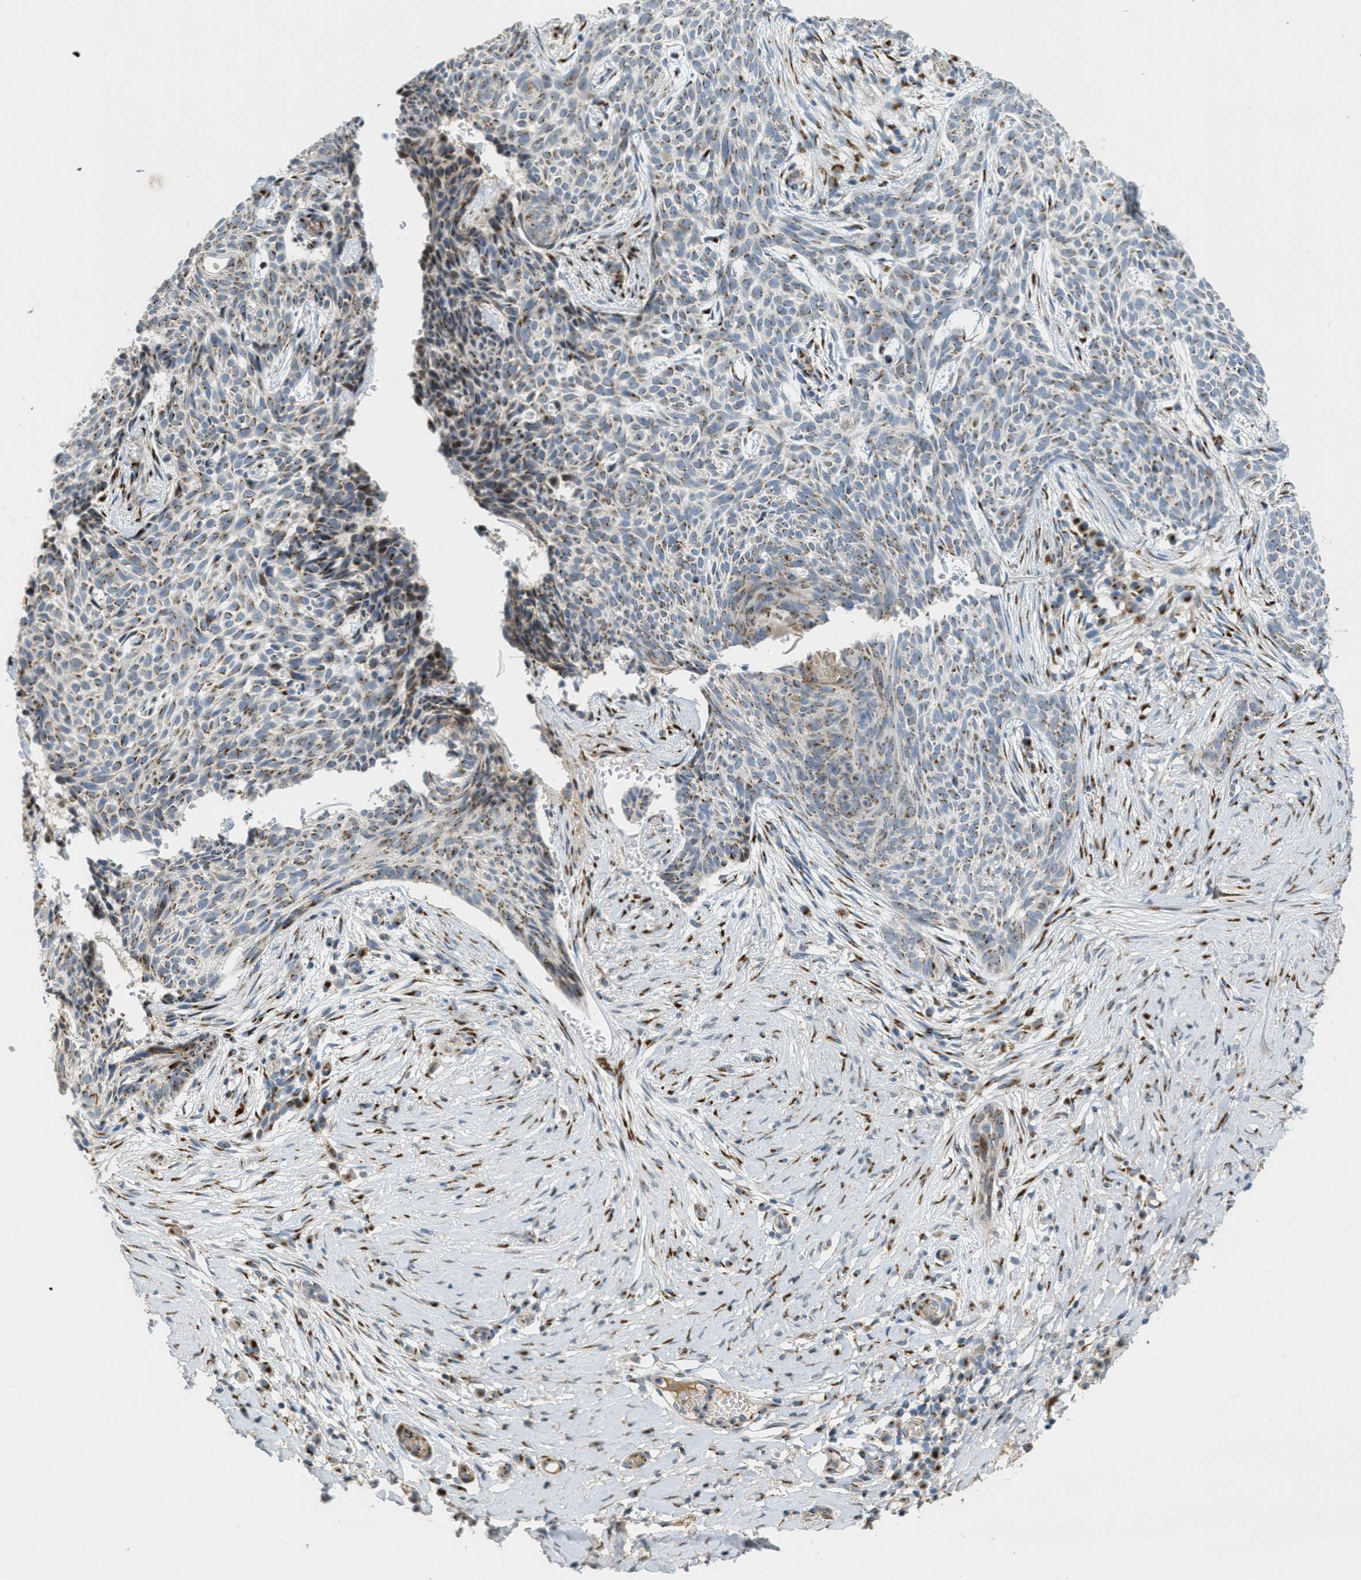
{"staining": {"intensity": "moderate", "quantity": ">75%", "location": "cytoplasmic/membranous"}, "tissue": "skin cancer", "cell_type": "Tumor cells", "image_type": "cancer", "snomed": [{"axis": "morphology", "description": "Basal cell carcinoma"}, {"axis": "topography", "description": "Skin"}], "caption": "A photomicrograph of human skin cancer (basal cell carcinoma) stained for a protein demonstrates moderate cytoplasmic/membranous brown staining in tumor cells.", "gene": "ZFPL1", "patient": {"sex": "female", "age": 59}}